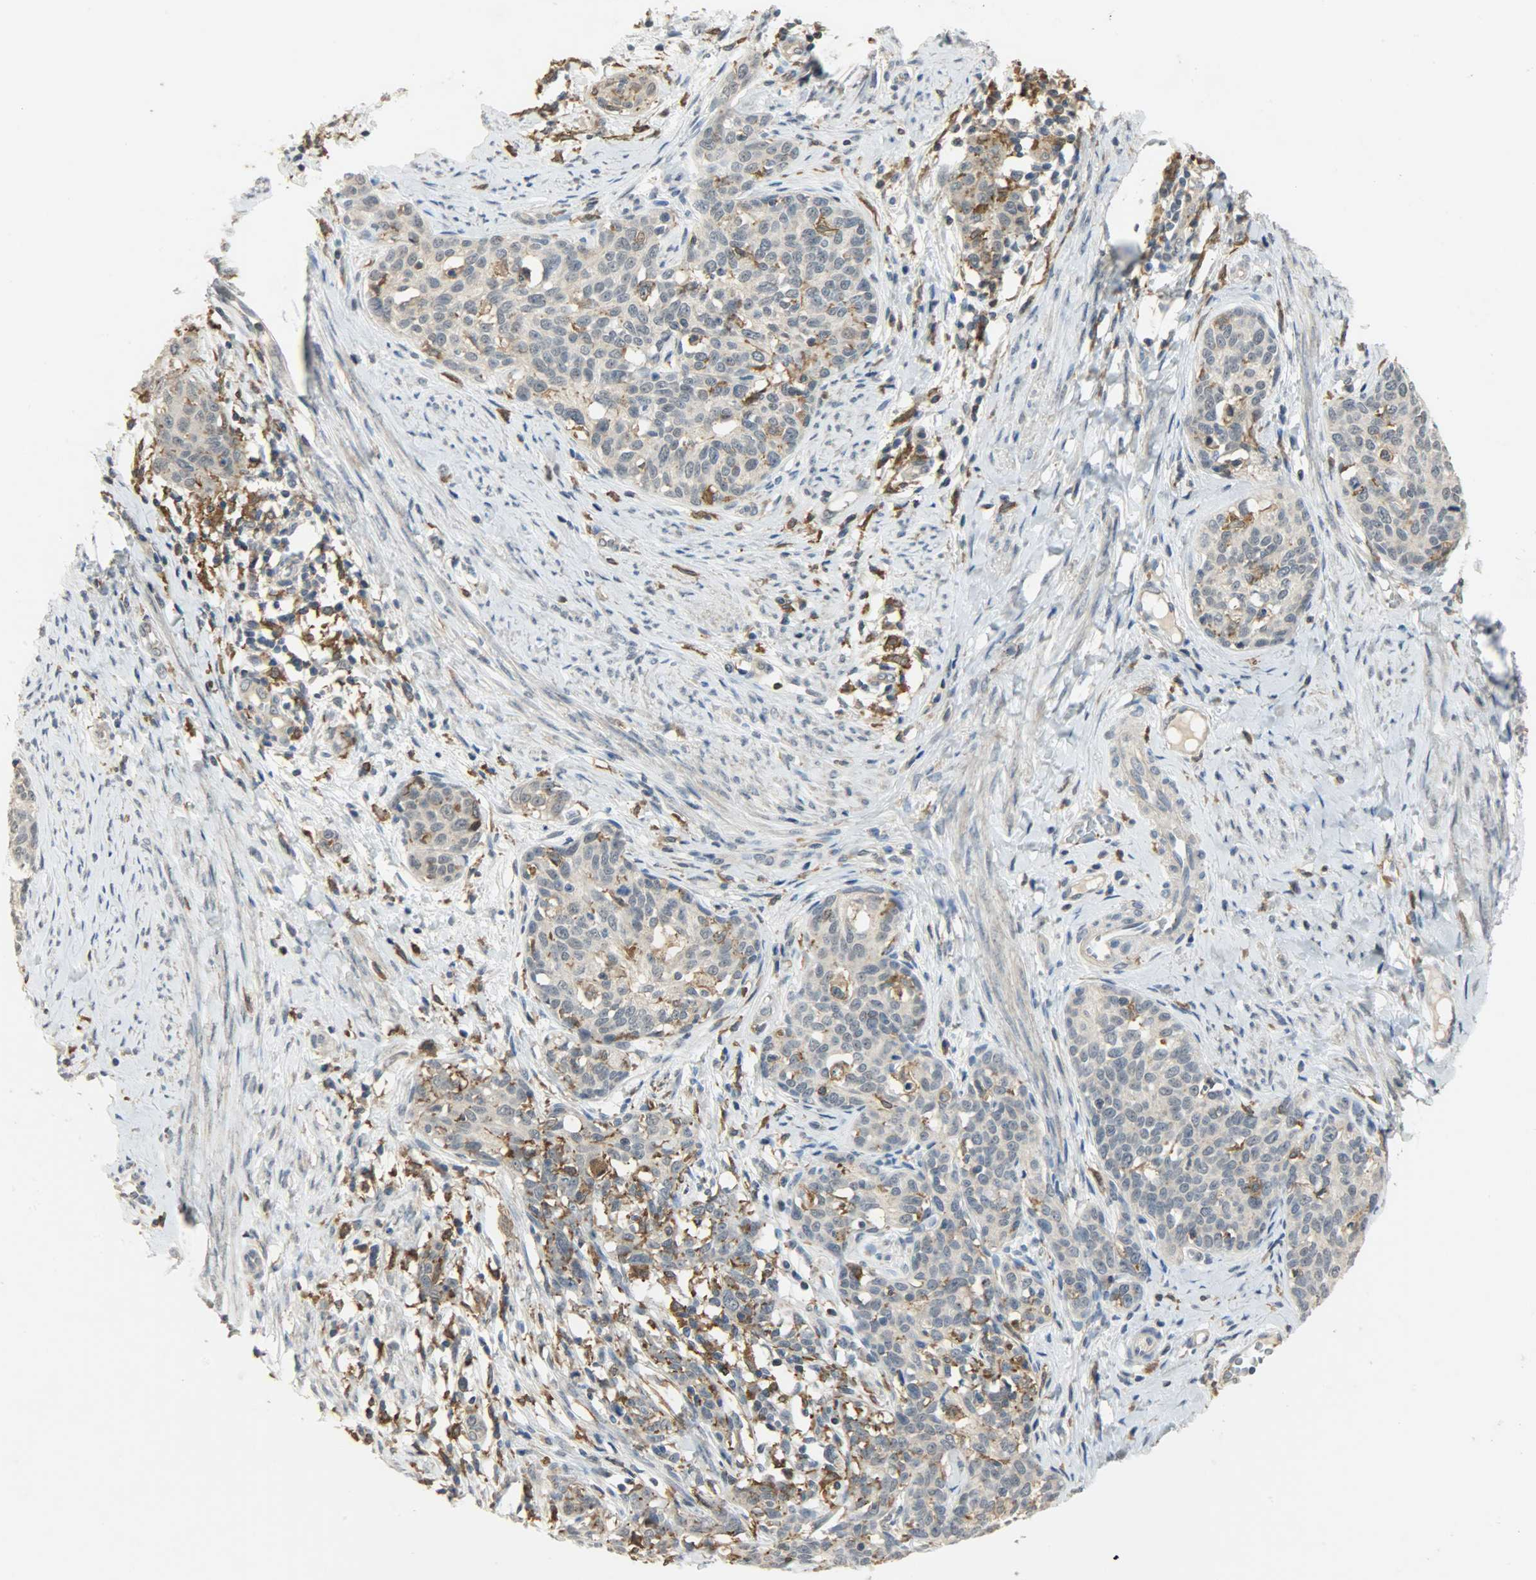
{"staining": {"intensity": "weak", "quantity": "<25%", "location": "cytoplasmic/membranous"}, "tissue": "cervical cancer", "cell_type": "Tumor cells", "image_type": "cancer", "snomed": [{"axis": "morphology", "description": "Squamous cell carcinoma, NOS"}, {"axis": "morphology", "description": "Adenocarcinoma, NOS"}, {"axis": "topography", "description": "Cervix"}], "caption": "Cervical squamous cell carcinoma stained for a protein using immunohistochemistry reveals no staining tumor cells.", "gene": "SKAP2", "patient": {"sex": "female", "age": 52}}